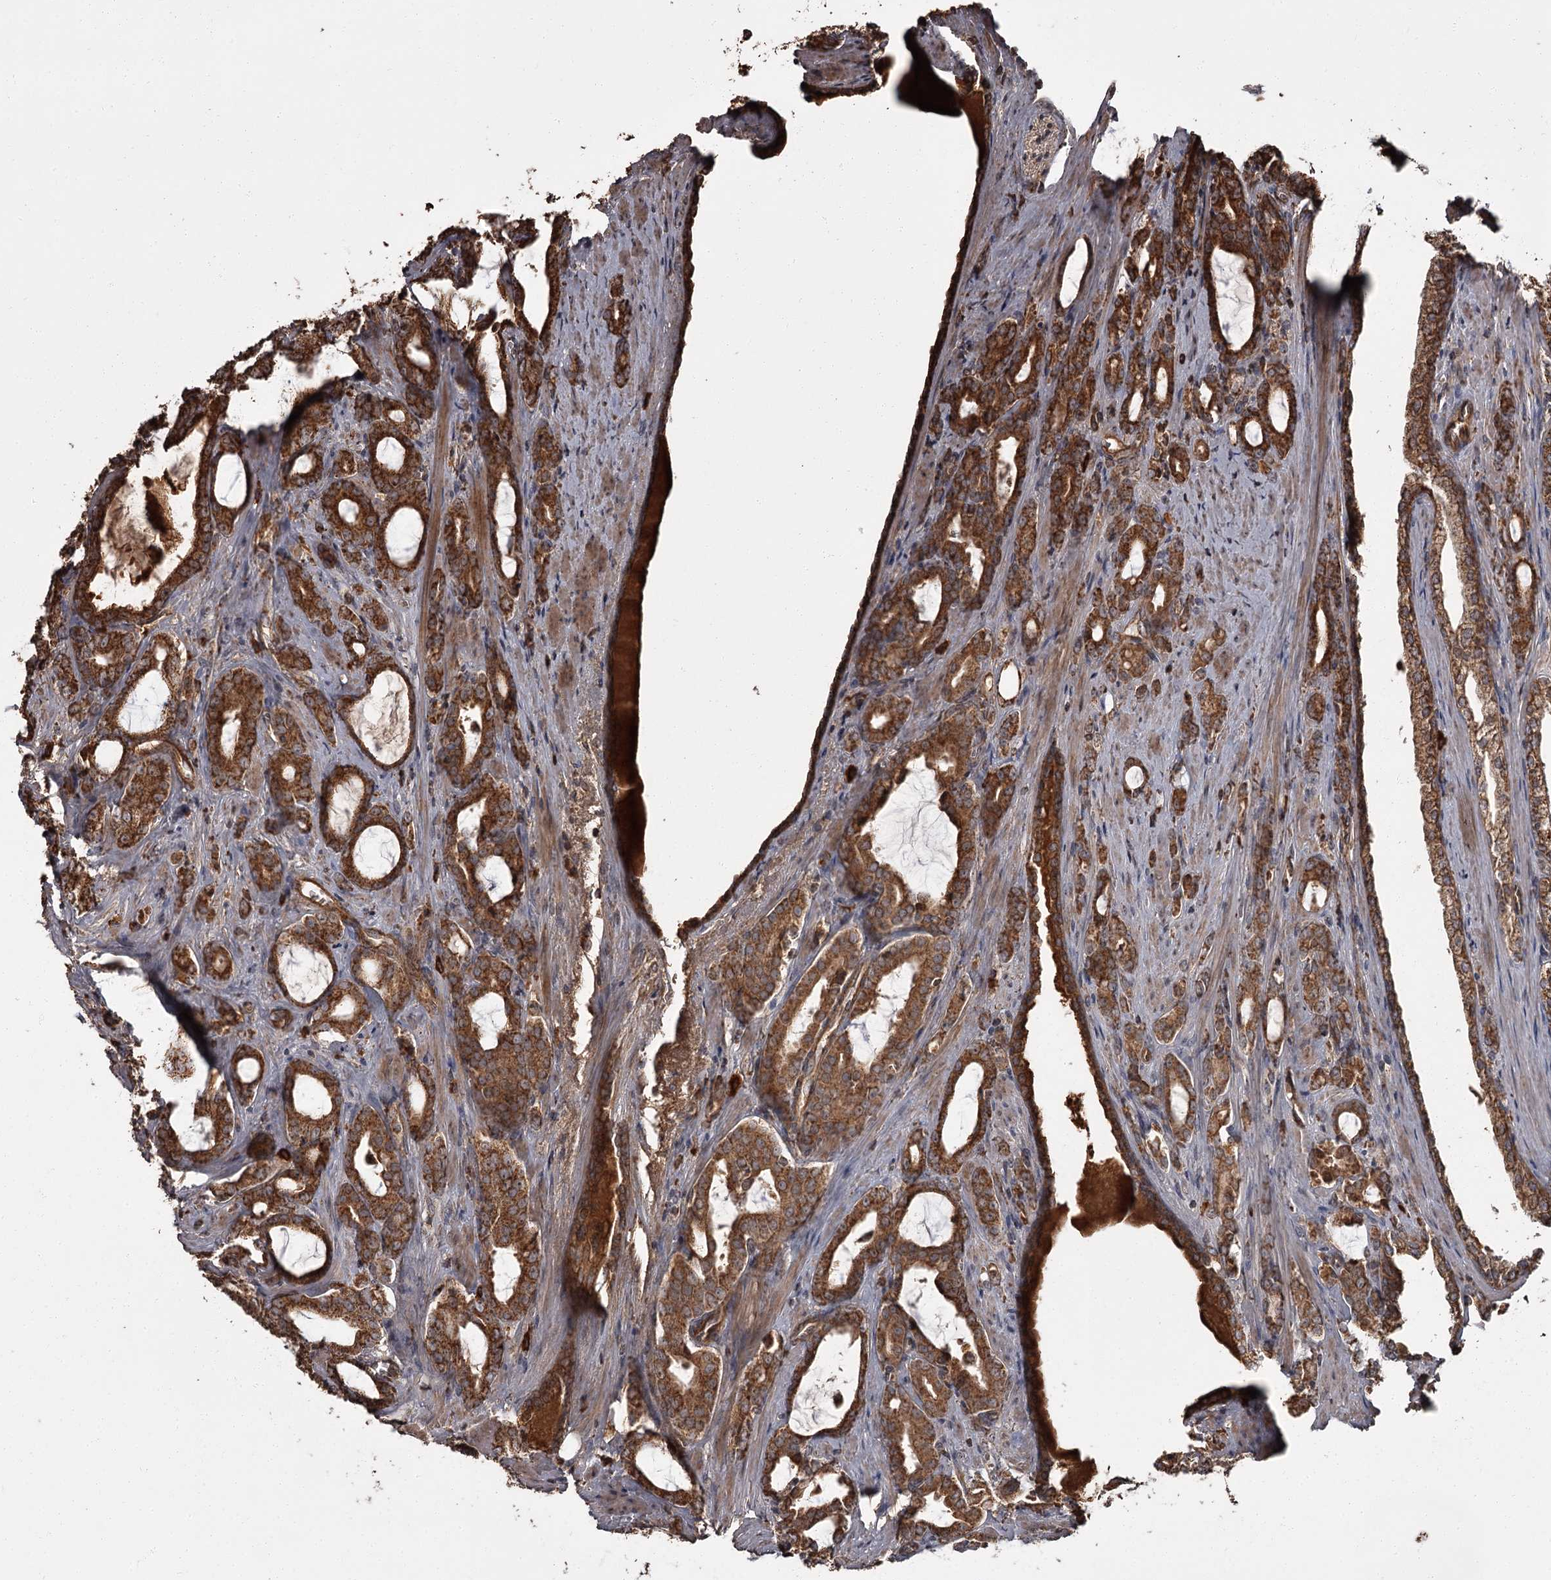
{"staining": {"intensity": "strong", "quantity": ">75%", "location": "cytoplasmic/membranous"}, "tissue": "prostate cancer", "cell_type": "Tumor cells", "image_type": "cancer", "snomed": [{"axis": "morphology", "description": "Adenocarcinoma, High grade"}, {"axis": "topography", "description": "Prostate"}], "caption": "Immunohistochemistry of human prostate cancer demonstrates high levels of strong cytoplasmic/membranous staining in about >75% of tumor cells. The protein of interest is stained brown, and the nuclei are stained in blue (DAB IHC with brightfield microscopy, high magnification).", "gene": "THAP9", "patient": {"sex": "male", "age": 72}}